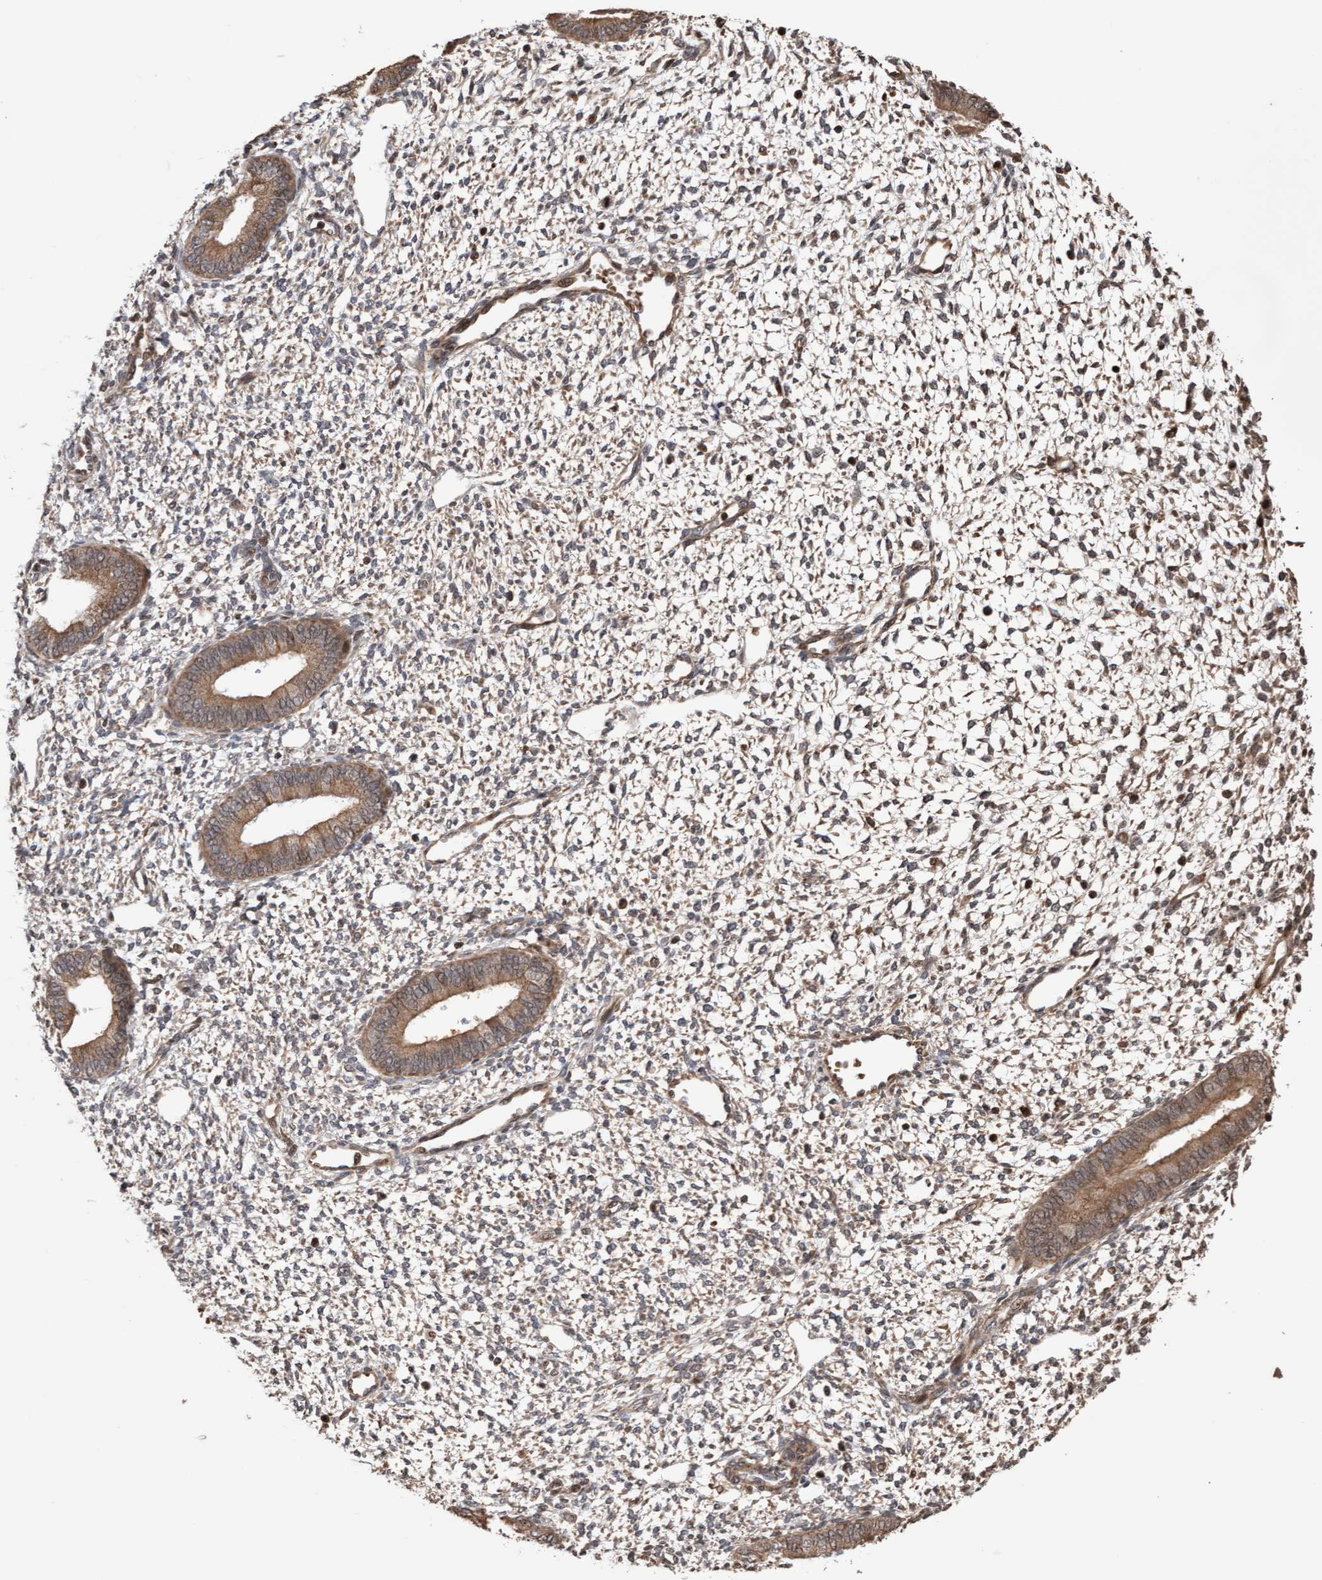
{"staining": {"intensity": "moderate", "quantity": "25%-75%", "location": "cytoplasmic/membranous"}, "tissue": "endometrium", "cell_type": "Cells in endometrial stroma", "image_type": "normal", "snomed": [{"axis": "morphology", "description": "Normal tissue, NOS"}, {"axis": "topography", "description": "Endometrium"}], "caption": "Benign endometrium displays moderate cytoplasmic/membranous positivity in about 25%-75% of cells in endometrial stroma, visualized by immunohistochemistry. (IHC, brightfield microscopy, high magnification).", "gene": "PECR", "patient": {"sex": "female", "age": 46}}